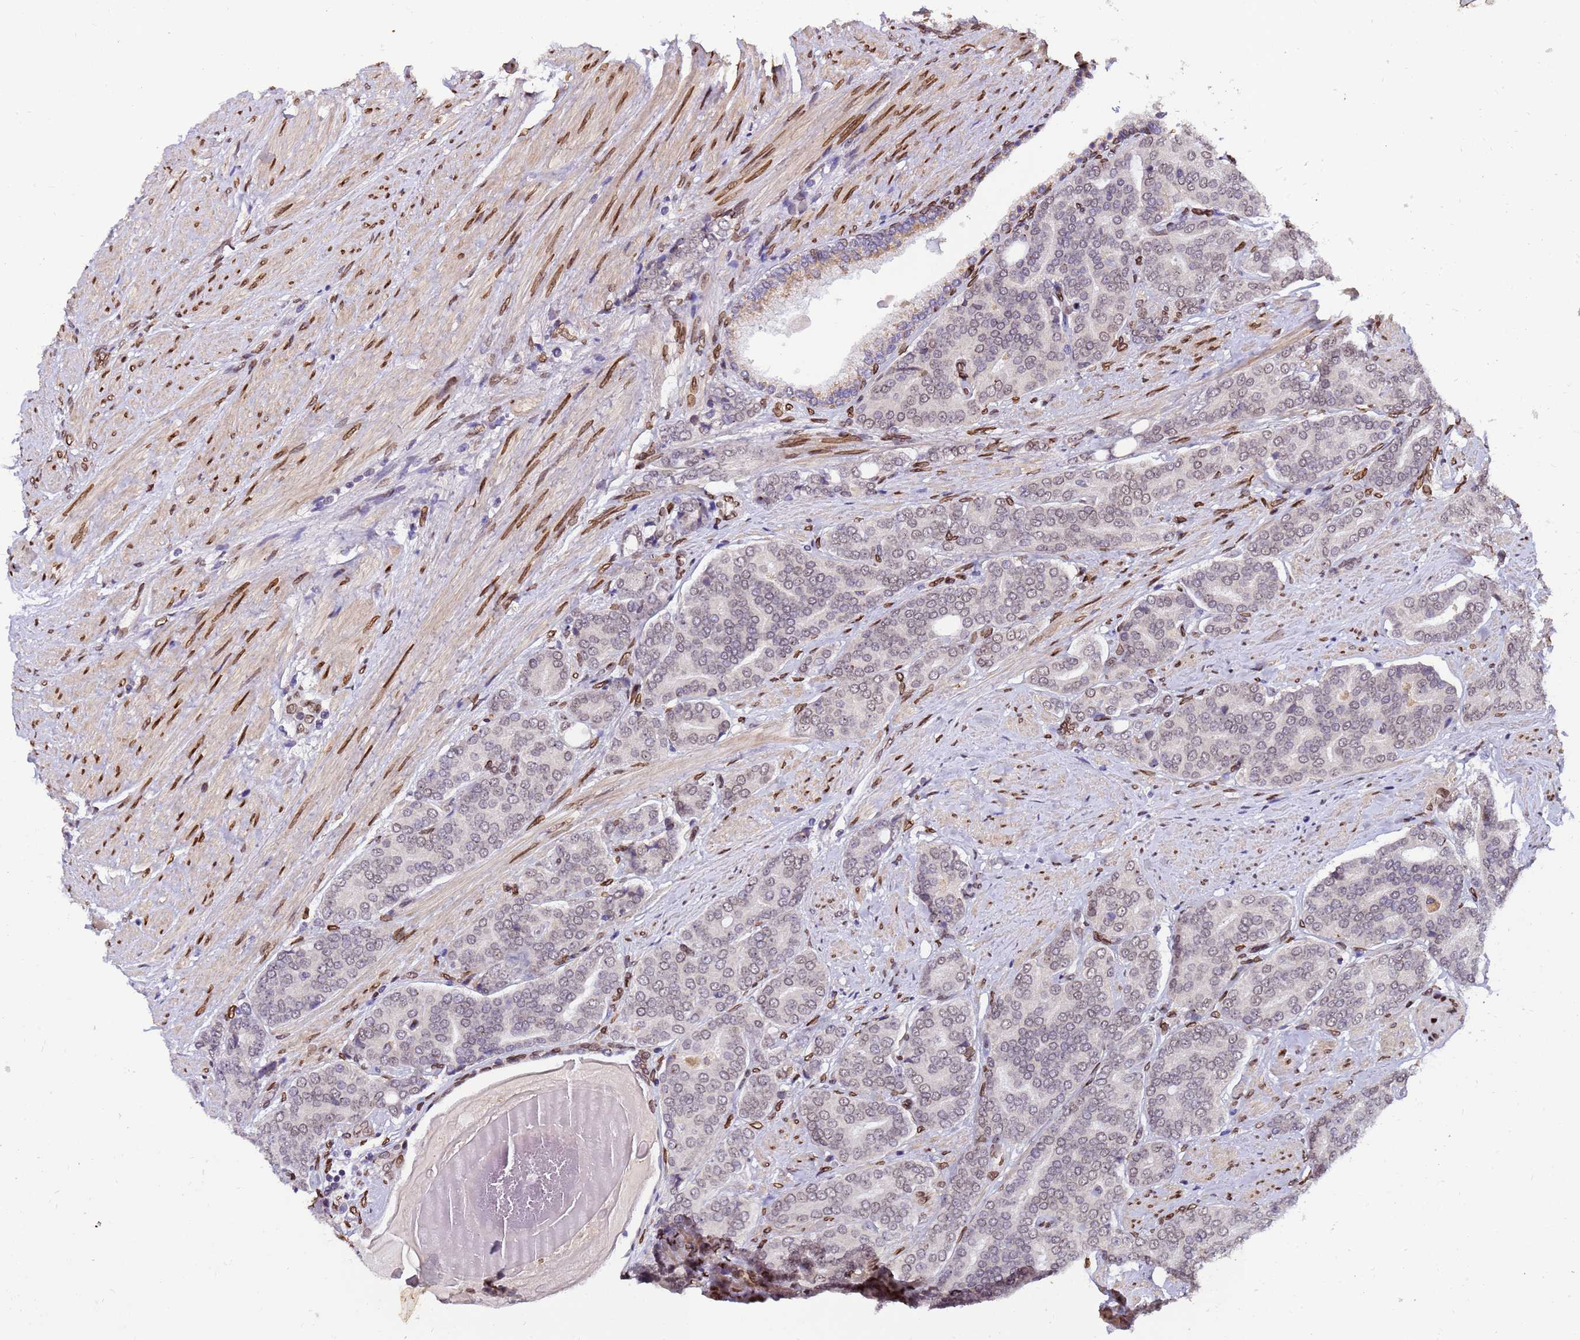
{"staining": {"intensity": "weak", "quantity": "<25%", "location": "cytoplasmic/membranous,nuclear"}, "tissue": "prostate cancer", "cell_type": "Tumor cells", "image_type": "cancer", "snomed": [{"axis": "morphology", "description": "Adenocarcinoma, High grade"}, {"axis": "topography", "description": "Prostate"}], "caption": "High magnification brightfield microscopy of high-grade adenocarcinoma (prostate) stained with DAB (3,3'-diaminobenzidine) (brown) and counterstained with hematoxylin (blue): tumor cells show no significant positivity.", "gene": "GPR135", "patient": {"sex": "male", "age": 67}}